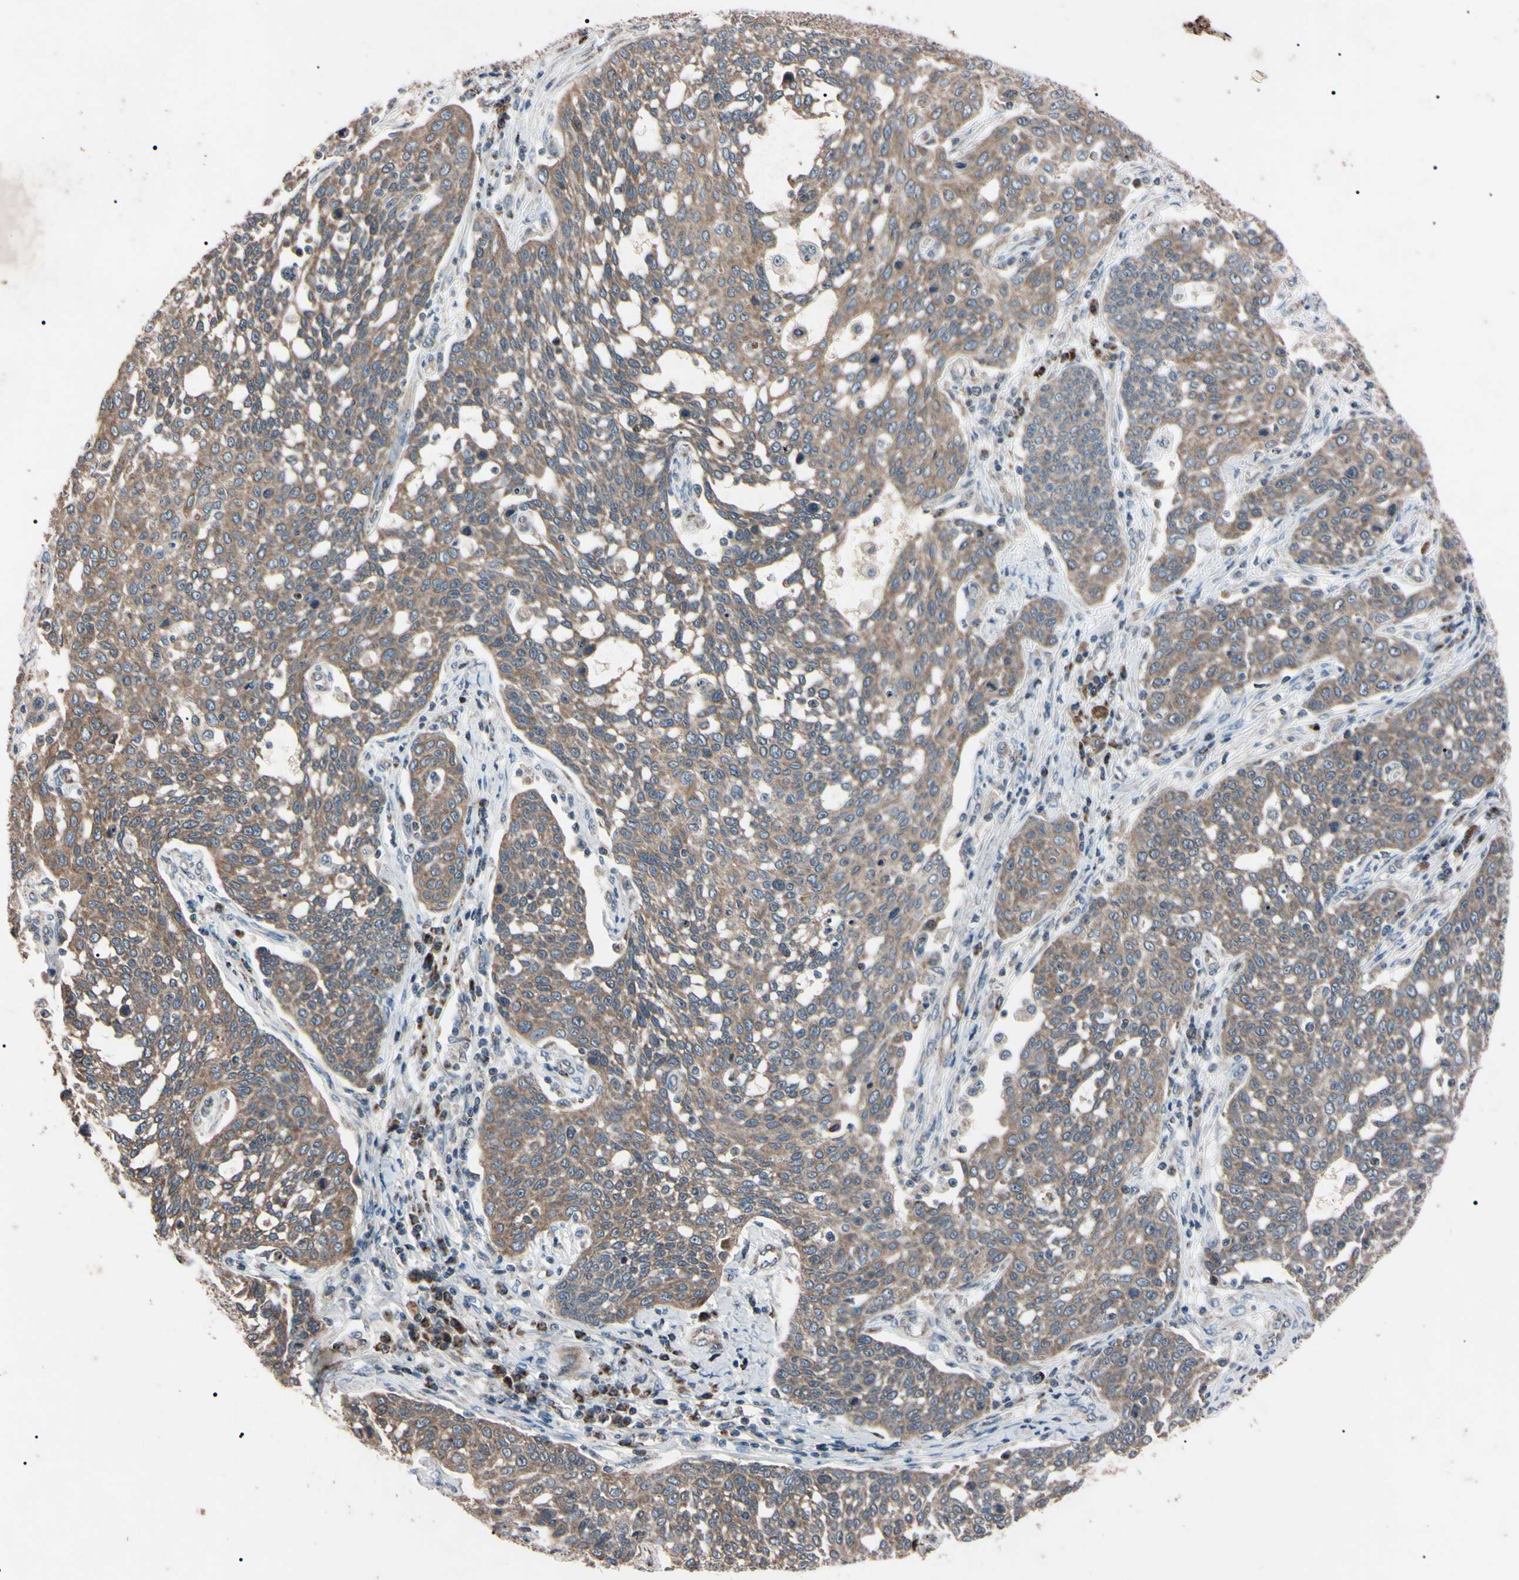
{"staining": {"intensity": "weak", "quantity": ">75%", "location": "cytoplasmic/membranous"}, "tissue": "cervical cancer", "cell_type": "Tumor cells", "image_type": "cancer", "snomed": [{"axis": "morphology", "description": "Squamous cell carcinoma, NOS"}, {"axis": "topography", "description": "Cervix"}], "caption": "Tumor cells show low levels of weak cytoplasmic/membranous expression in about >75% of cells in human squamous cell carcinoma (cervical).", "gene": "TNFRSF1A", "patient": {"sex": "female", "age": 34}}